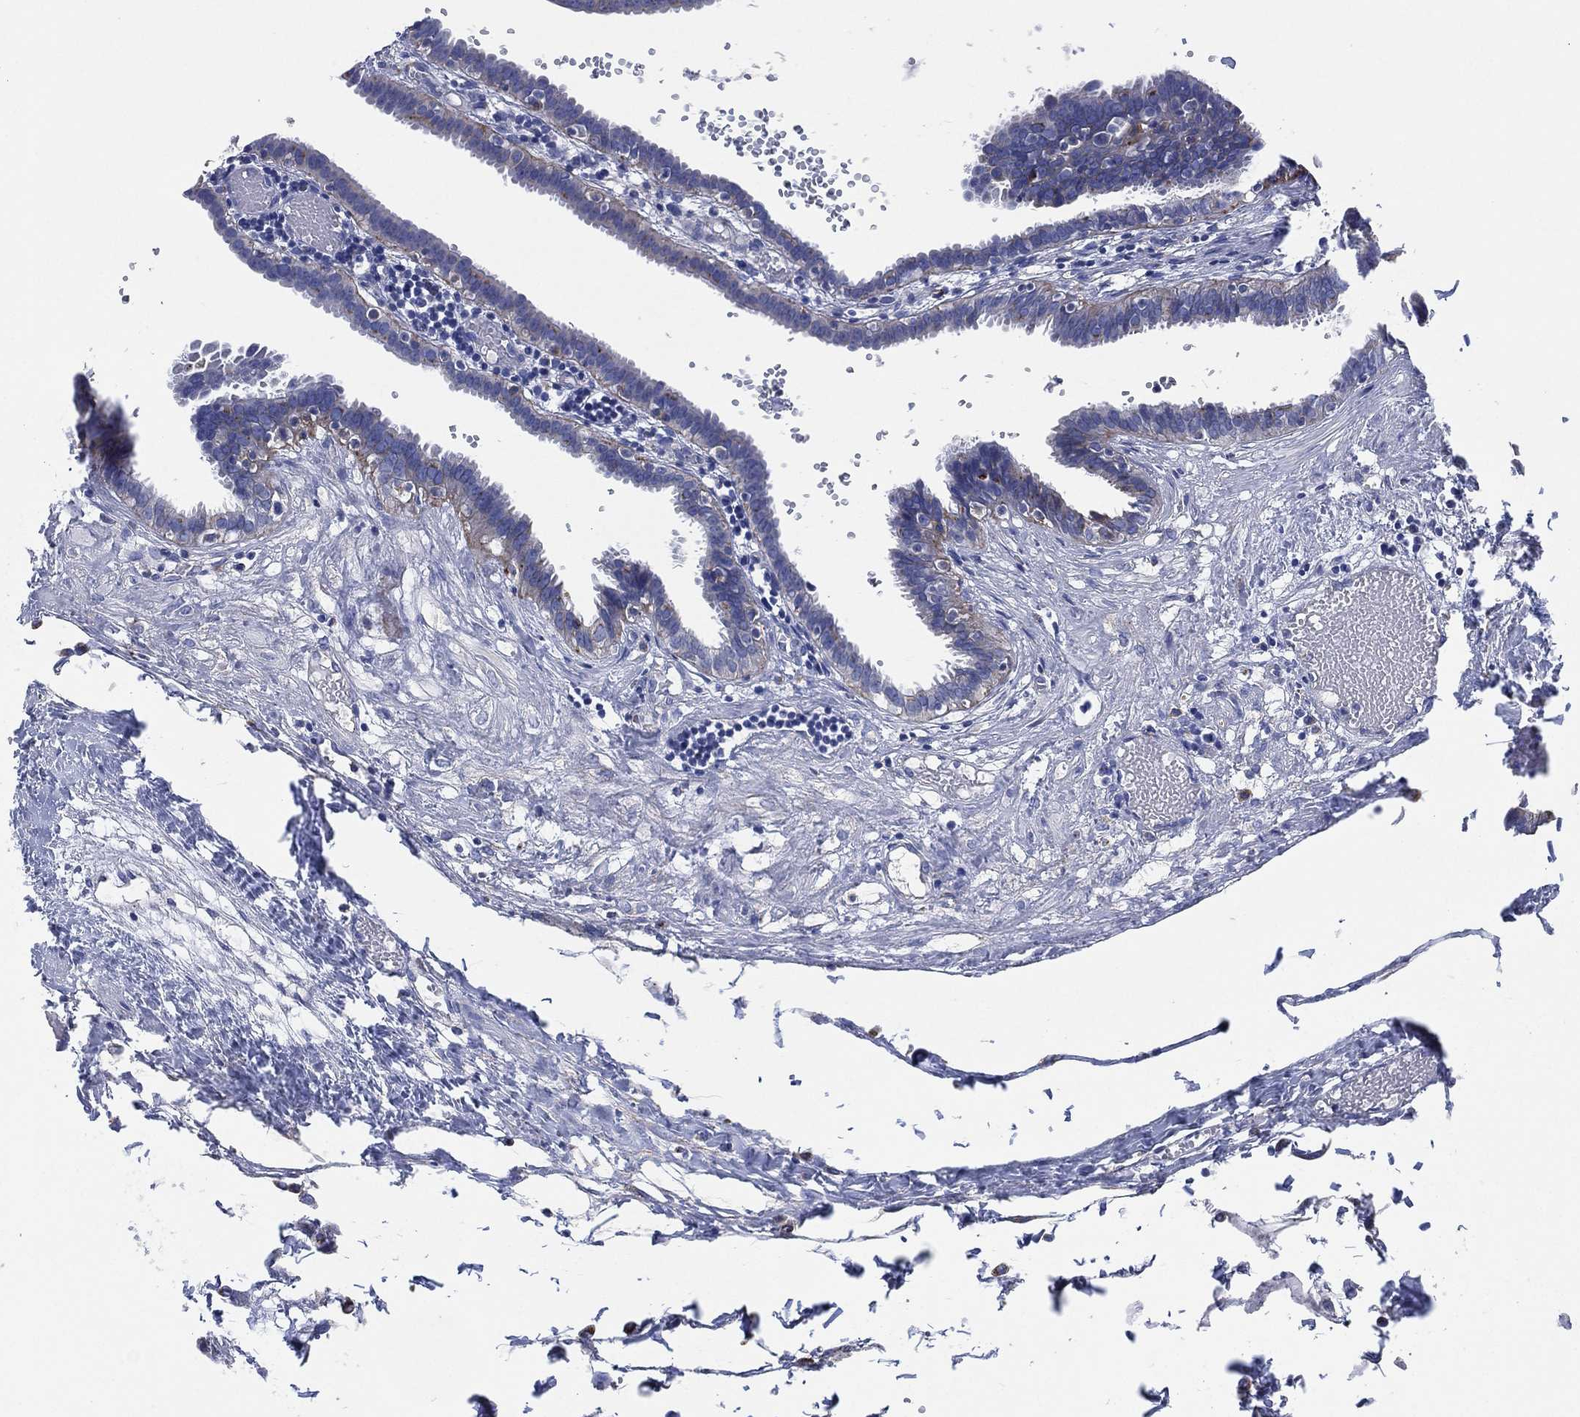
{"staining": {"intensity": "negative", "quantity": "none", "location": "none"}, "tissue": "fallopian tube", "cell_type": "Glandular cells", "image_type": "normal", "snomed": [{"axis": "morphology", "description": "Normal tissue, NOS"}, {"axis": "topography", "description": "Fallopian tube"}], "caption": "Human fallopian tube stained for a protein using immunohistochemistry (IHC) demonstrates no expression in glandular cells.", "gene": "GALNS", "patient": {"sex": "female", "age": 37}}